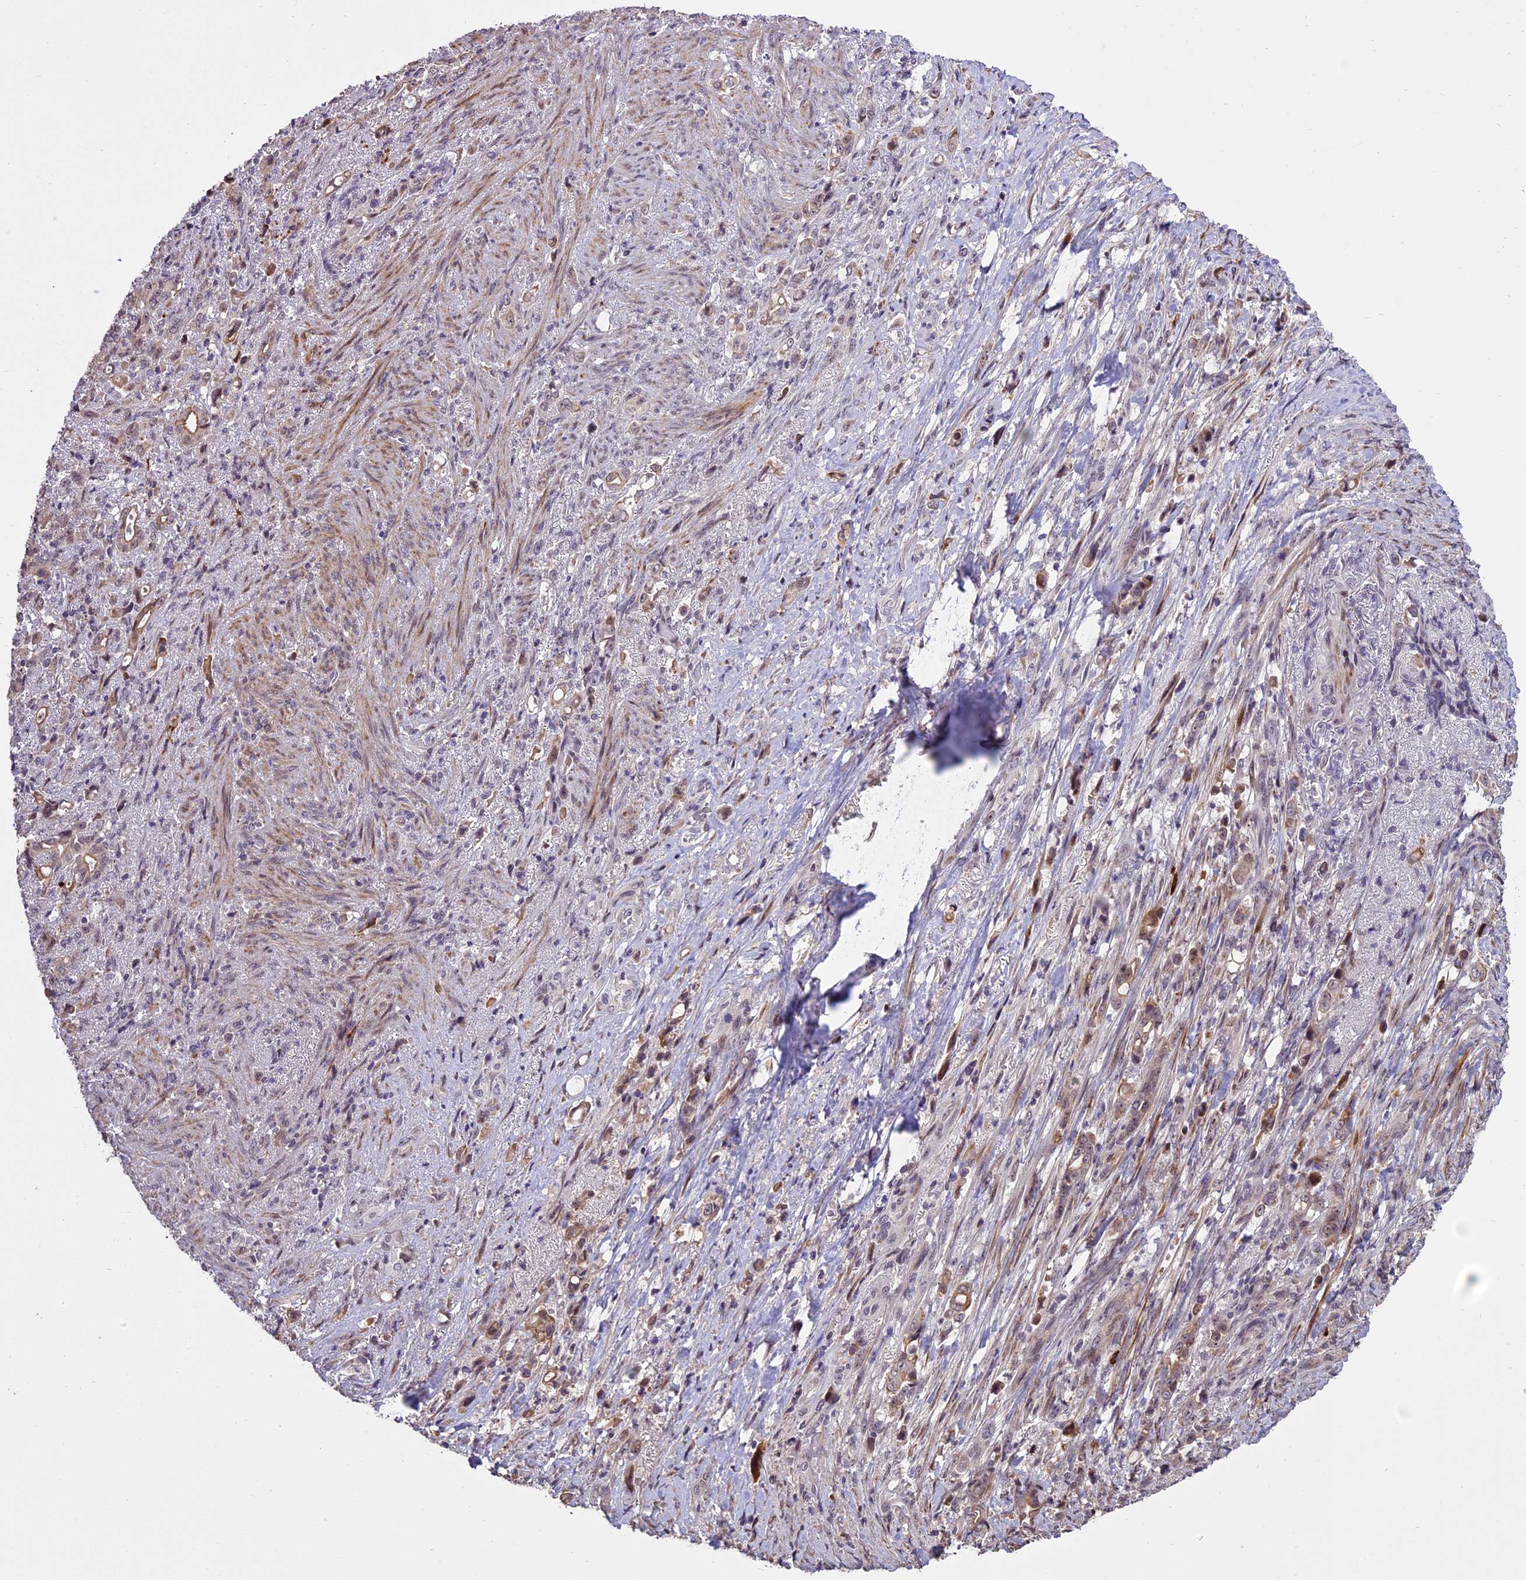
{"staining": {"intensity": "weak", "quantity": ">75%", "location": "cytoplasmic/membranous"}, "tissue": "stomach cancer", "cell_type": "Tumor cells", "image_type": "cancer", "snomed": [{"axis": "morphology", "description": "Normal tissue, NOS"}, {"axis": "morphology", "description": "Adenocarcinoma, NOS"}, {"axis": "topography", "description": "Stomach"}], "caption": "Stomach cancer tissue exhibits weak cytoplasmic/membranous staining in about >75% of tumor cells, visualized by immunohistochemistry.", "gene": "ENHO", "patient": {"sex": "female", "age": 79}}